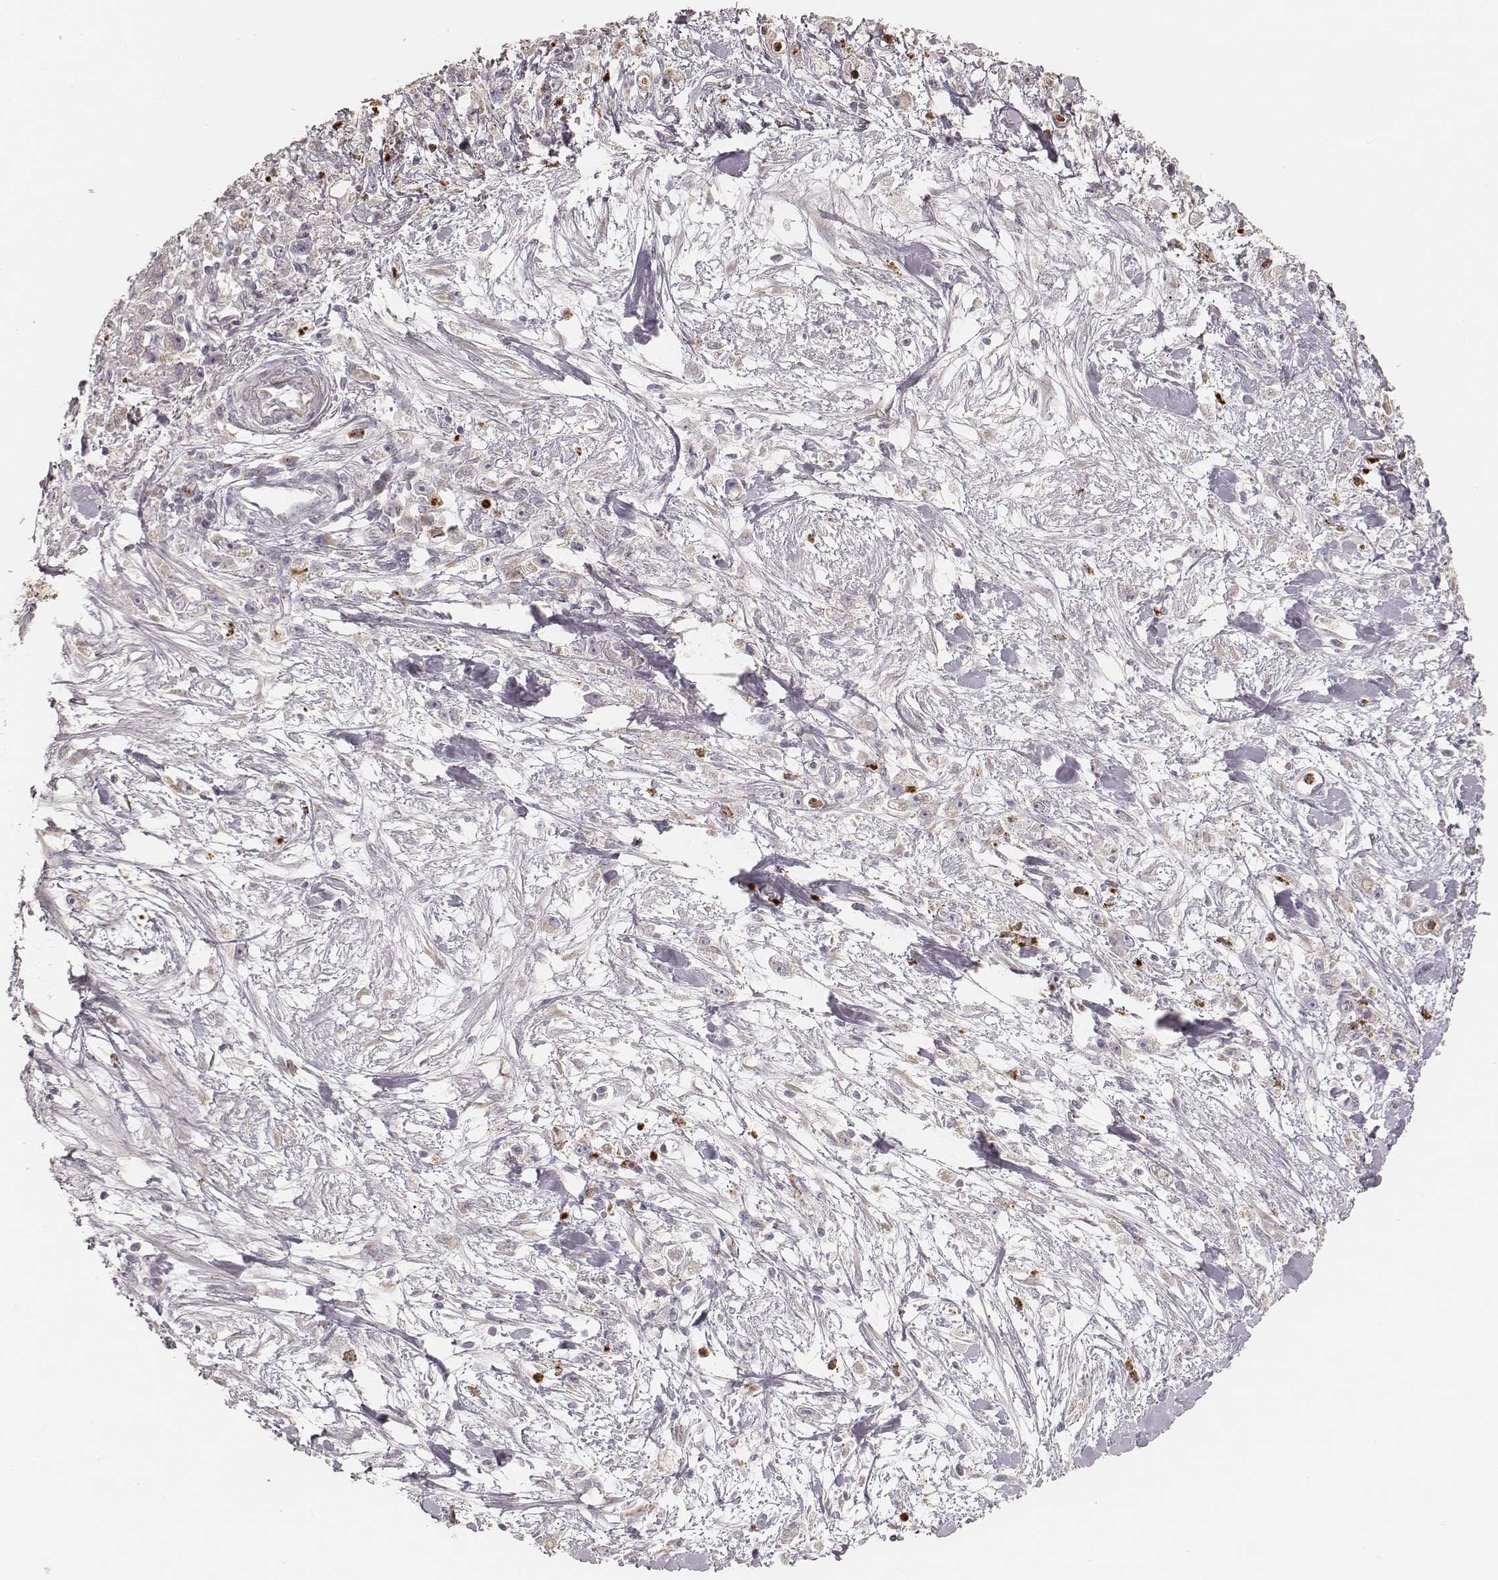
{"staining": {"intensity": "negative", "quantity": "none", "location": "none"}, "tissue": "stomach cancer", "cell_type": "Tumor cells", "image_type": "cancer", "snomed": [{"axis": "morphology", "description": "Adenocarcinoma, NOS"}, {"axis": "topography", "description": "Stomach"}], "caption": "A micrograph of human adenocarcinoma (stomach) is negative for staining in tumor cells.", "gene": "ABCA7", "patient": {"sex": "female", "age": 59}}